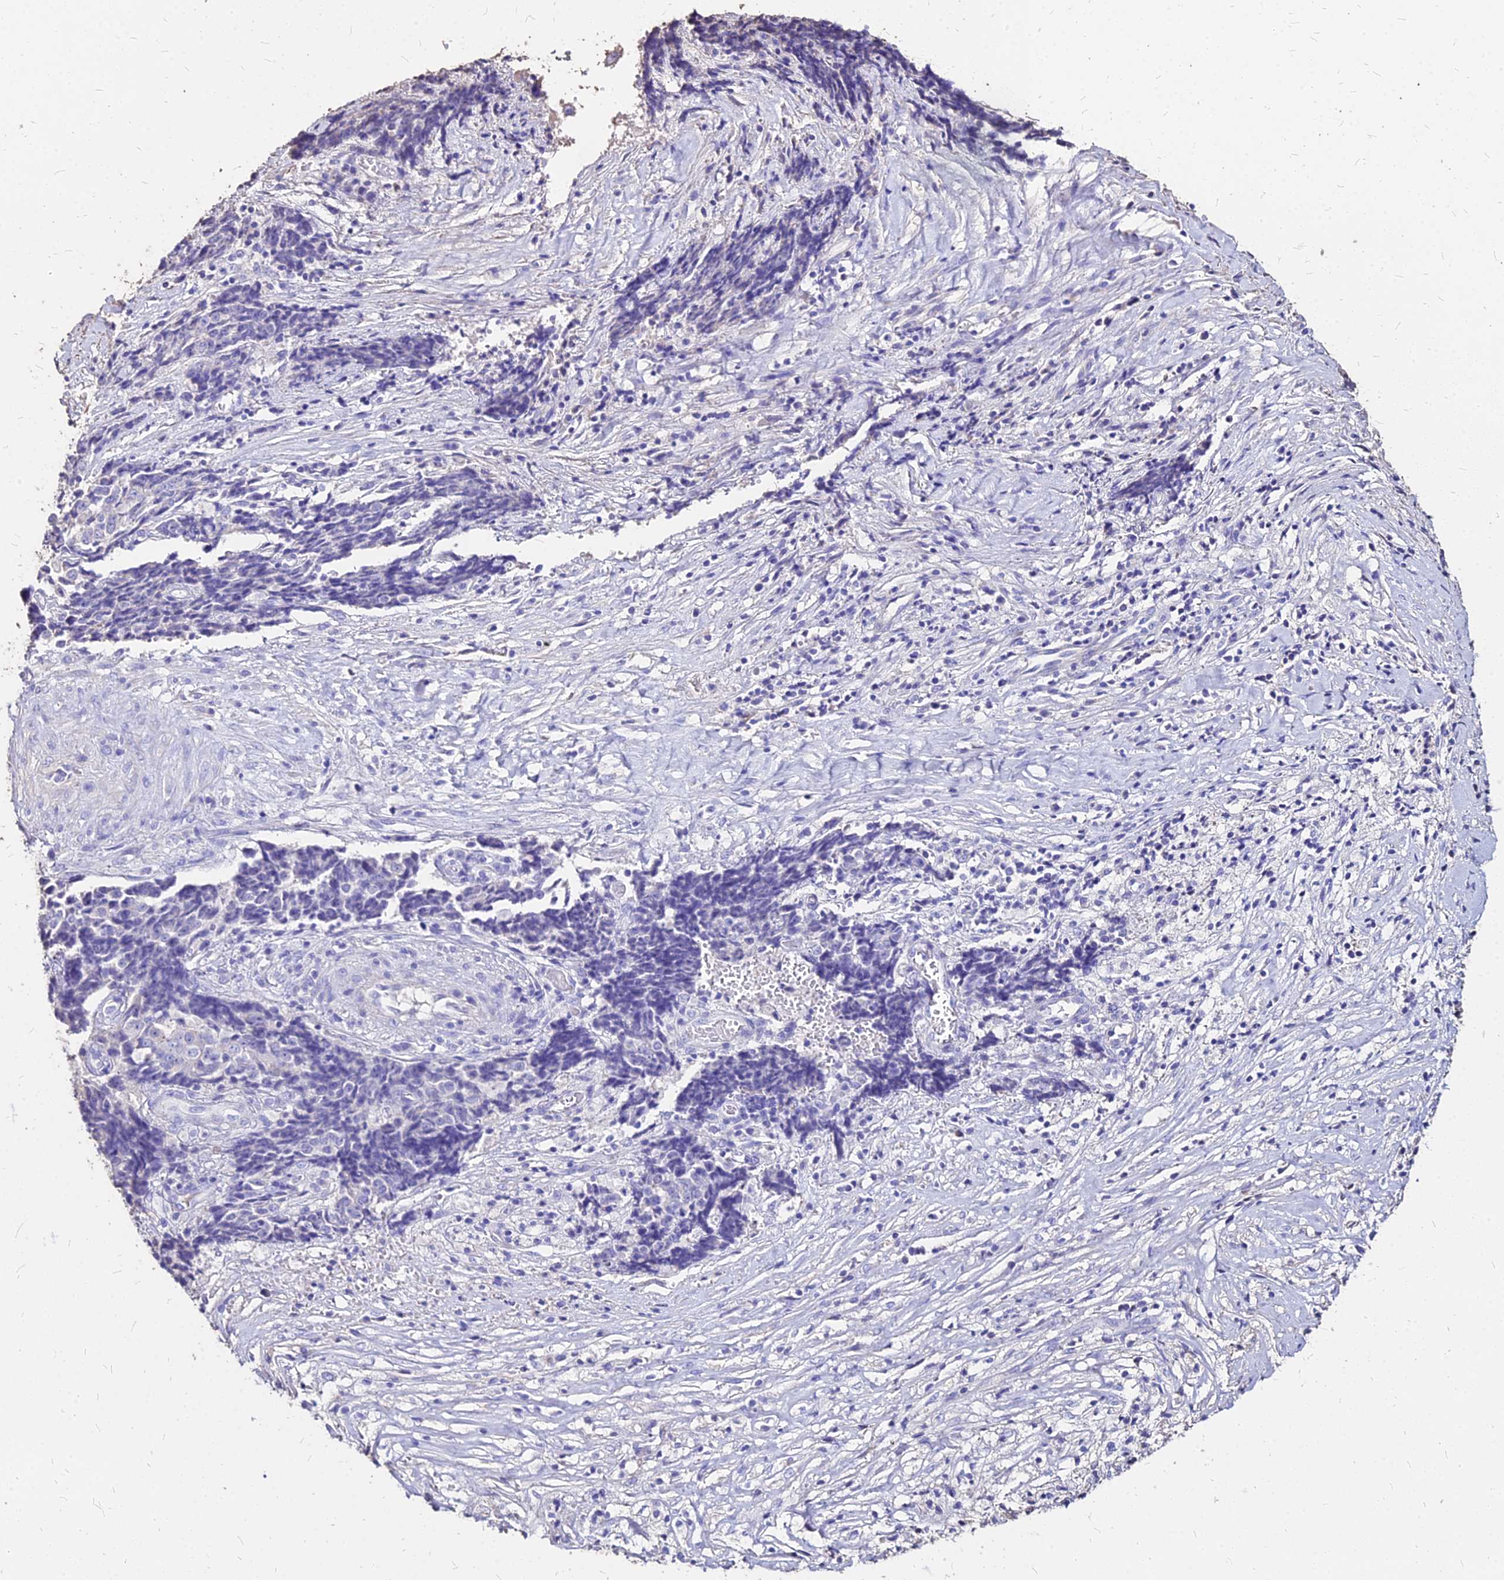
{"staining": {"intensity": "negative", "quantity": "none", "location": "none"}, "tissue": "ovarian cancer", "cell_type": "Tumor cells", "image_type": "cancer", "snomed": [{"axis": "morphology", "description": "Carcinoma, endometroid"}, {"axis": "topography", "description": "Ovary"}], "caption": "Human endometroid carcinoma (ovarian) stained for a protein using immunohistochemistry (IHC) displays no positivity in tumor cells.", "gene": "NME5", "patient": {"sex": "female", "age": 42}}